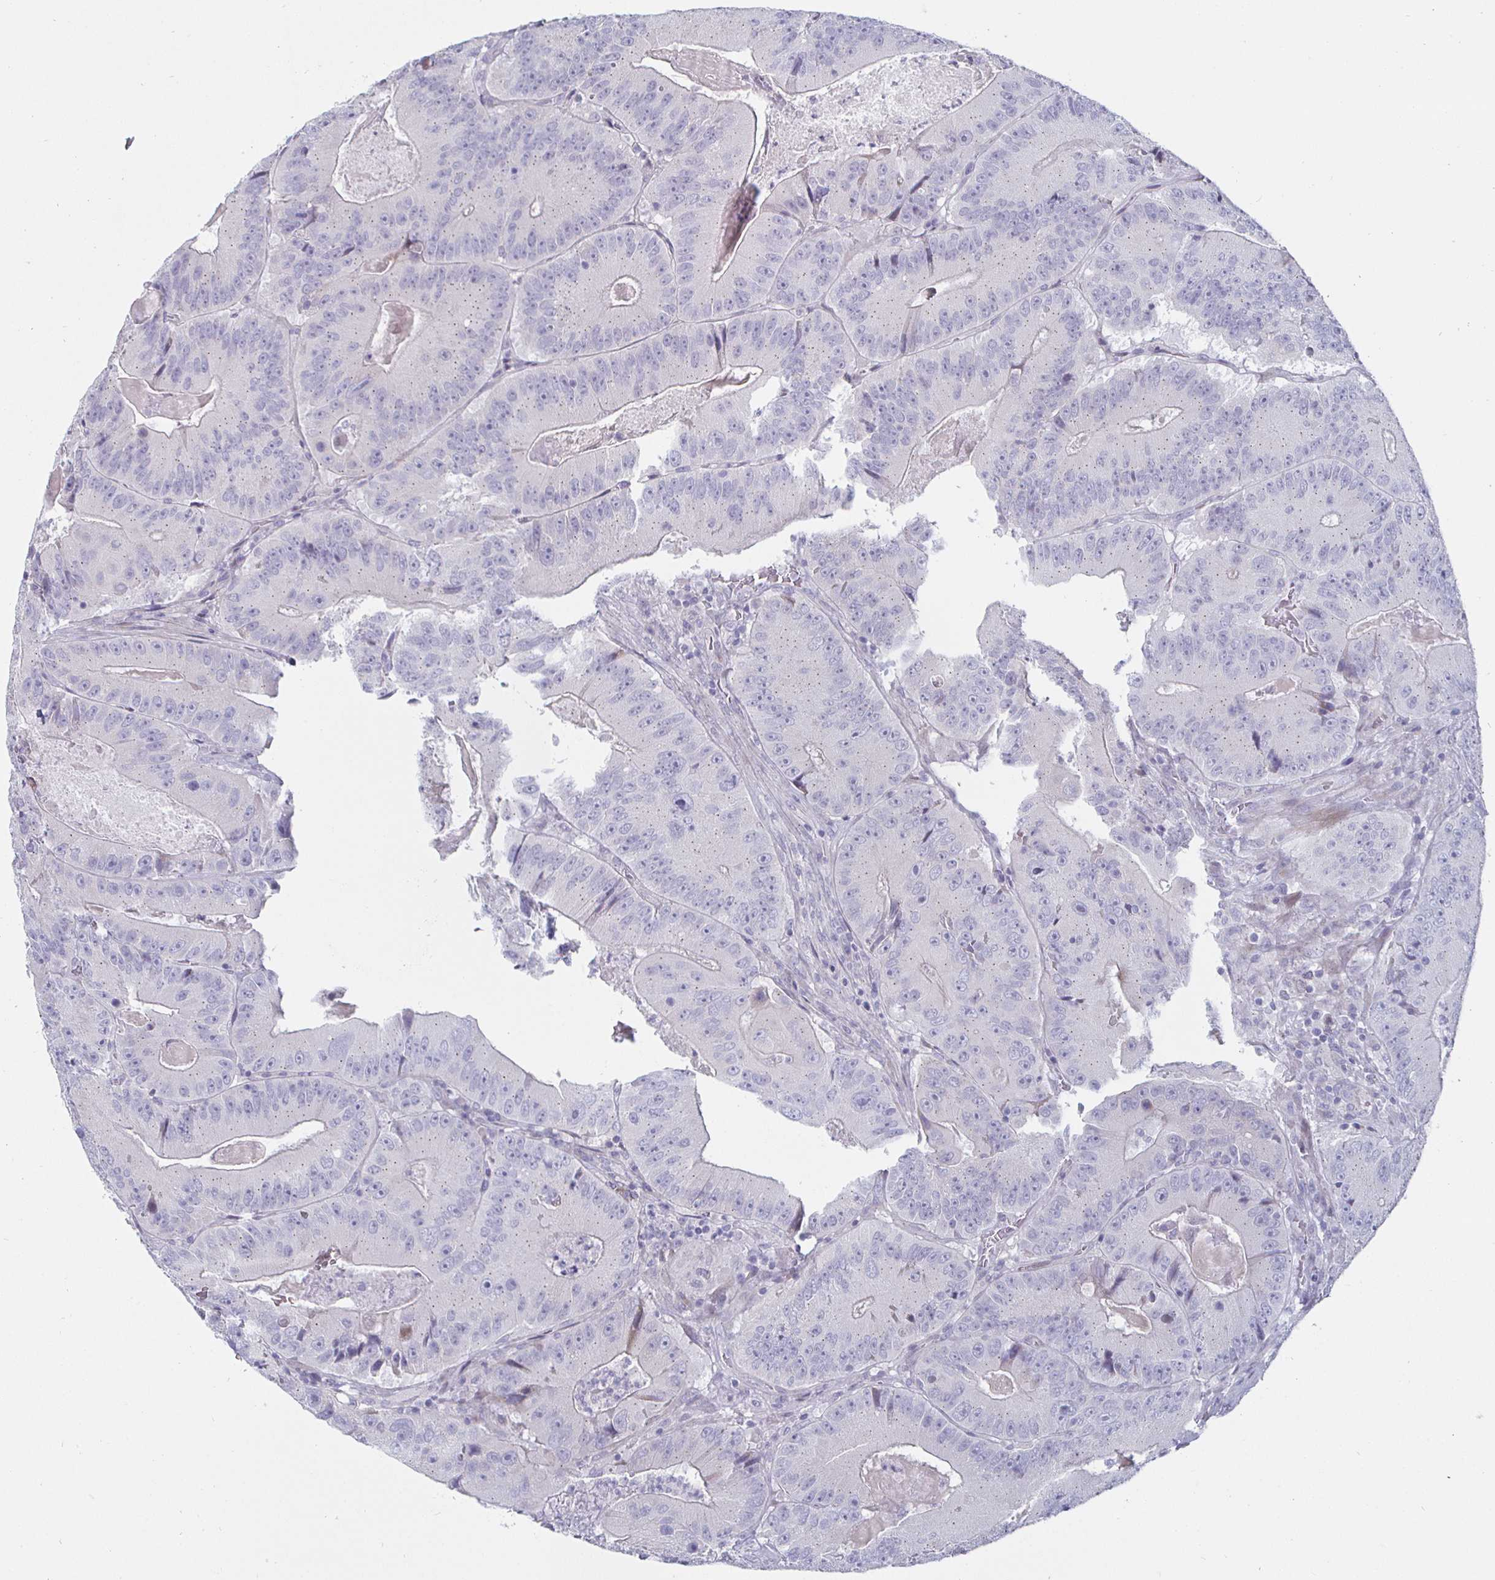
{"staining": {"intensity": "negative", "quantity": "none", "location": "none"}, "tissue": "colorectal cancer", "cell_type": "Tumor cells", "image_type": "cancer", "snomed": [{"axis": "morphology", "description": "Adenocarcinoma, NOS"}, {"axis": "topography", "description": "Colon"}], "caption": "Protein analysis of colorectal cancer shows no significant staining in tumor cells.", "gene": "DMRTB1", "patient": {"sex": "female", "age": 86}}